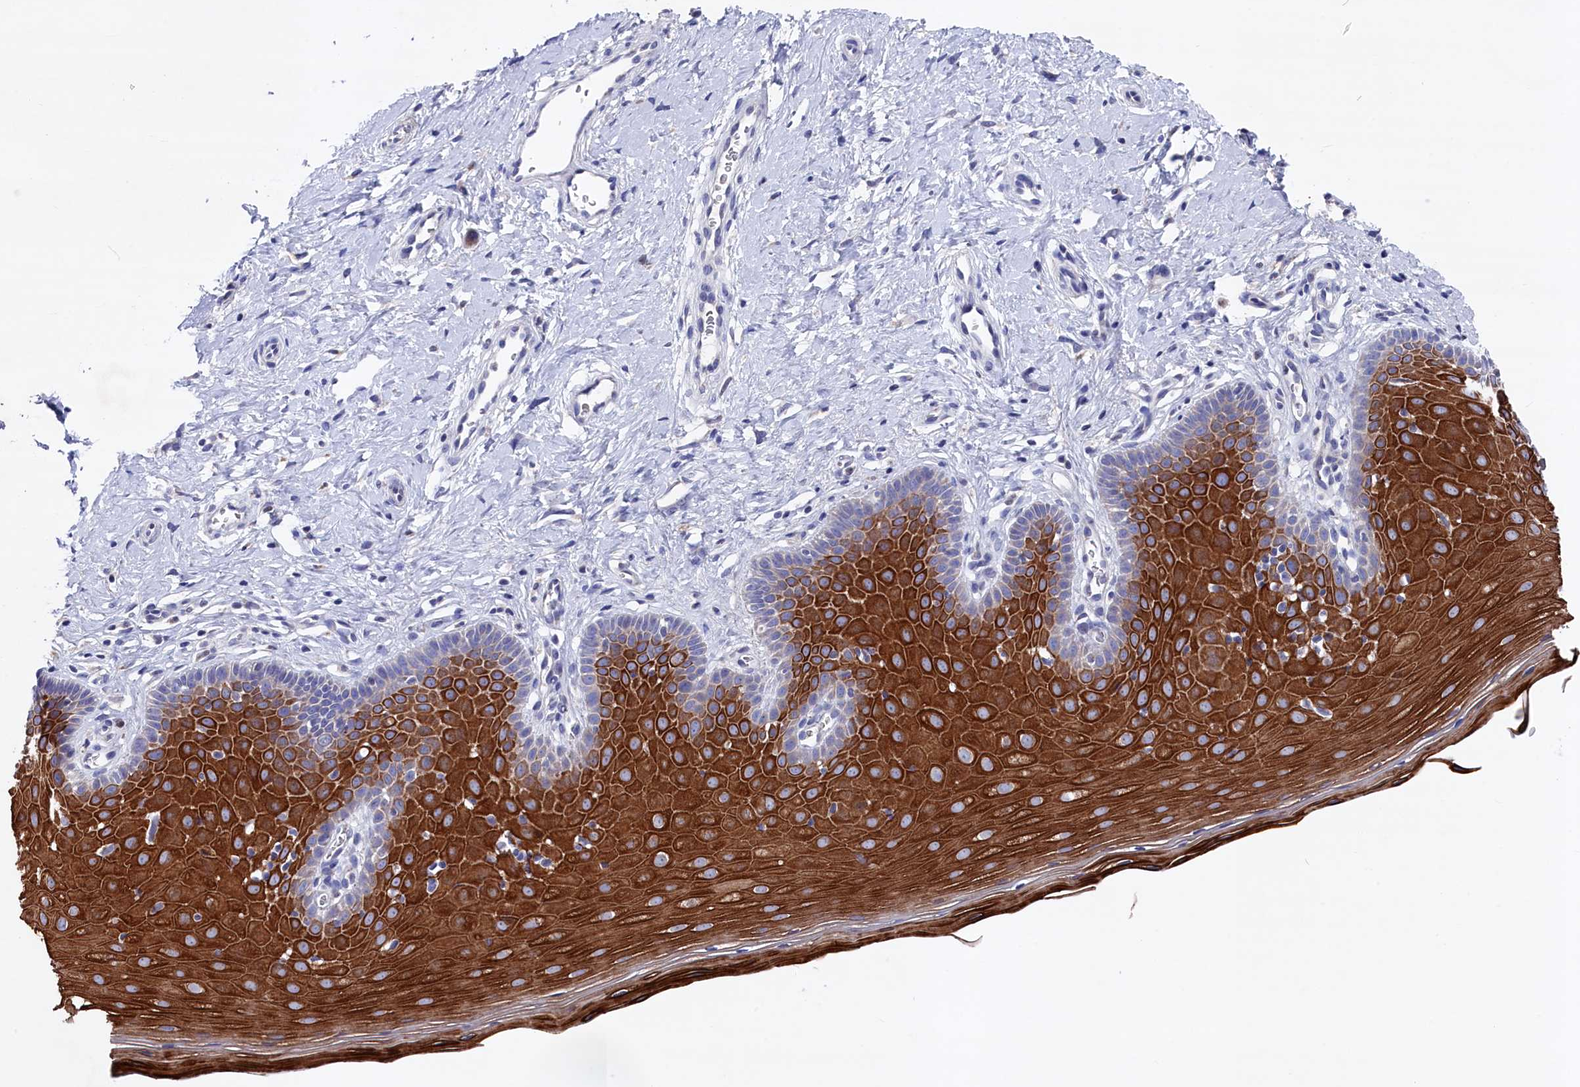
{"staining": {"intensity": "negative", "quantity": "none", "location": "none"}, "tissue": "cervix", "cell_type": "Glandular cells", "image_type": "normal", "snomed": [{"axis": "morphology", "description": "Normal tissue, NOS"}, {"axis": "topography", "description": "Cervix"}], "caption": "Glandular cells are negative for brown protein staining in benign cervix. Brightfield microscopy of immunohistochemistry (IHC) stained with DAB (3,3'-diaminobenzidine) (brown) and hematoxylin (blue), captured at high magnification.", "gene": "GPR108", "patient": {"sex": "female", "age": 36}}